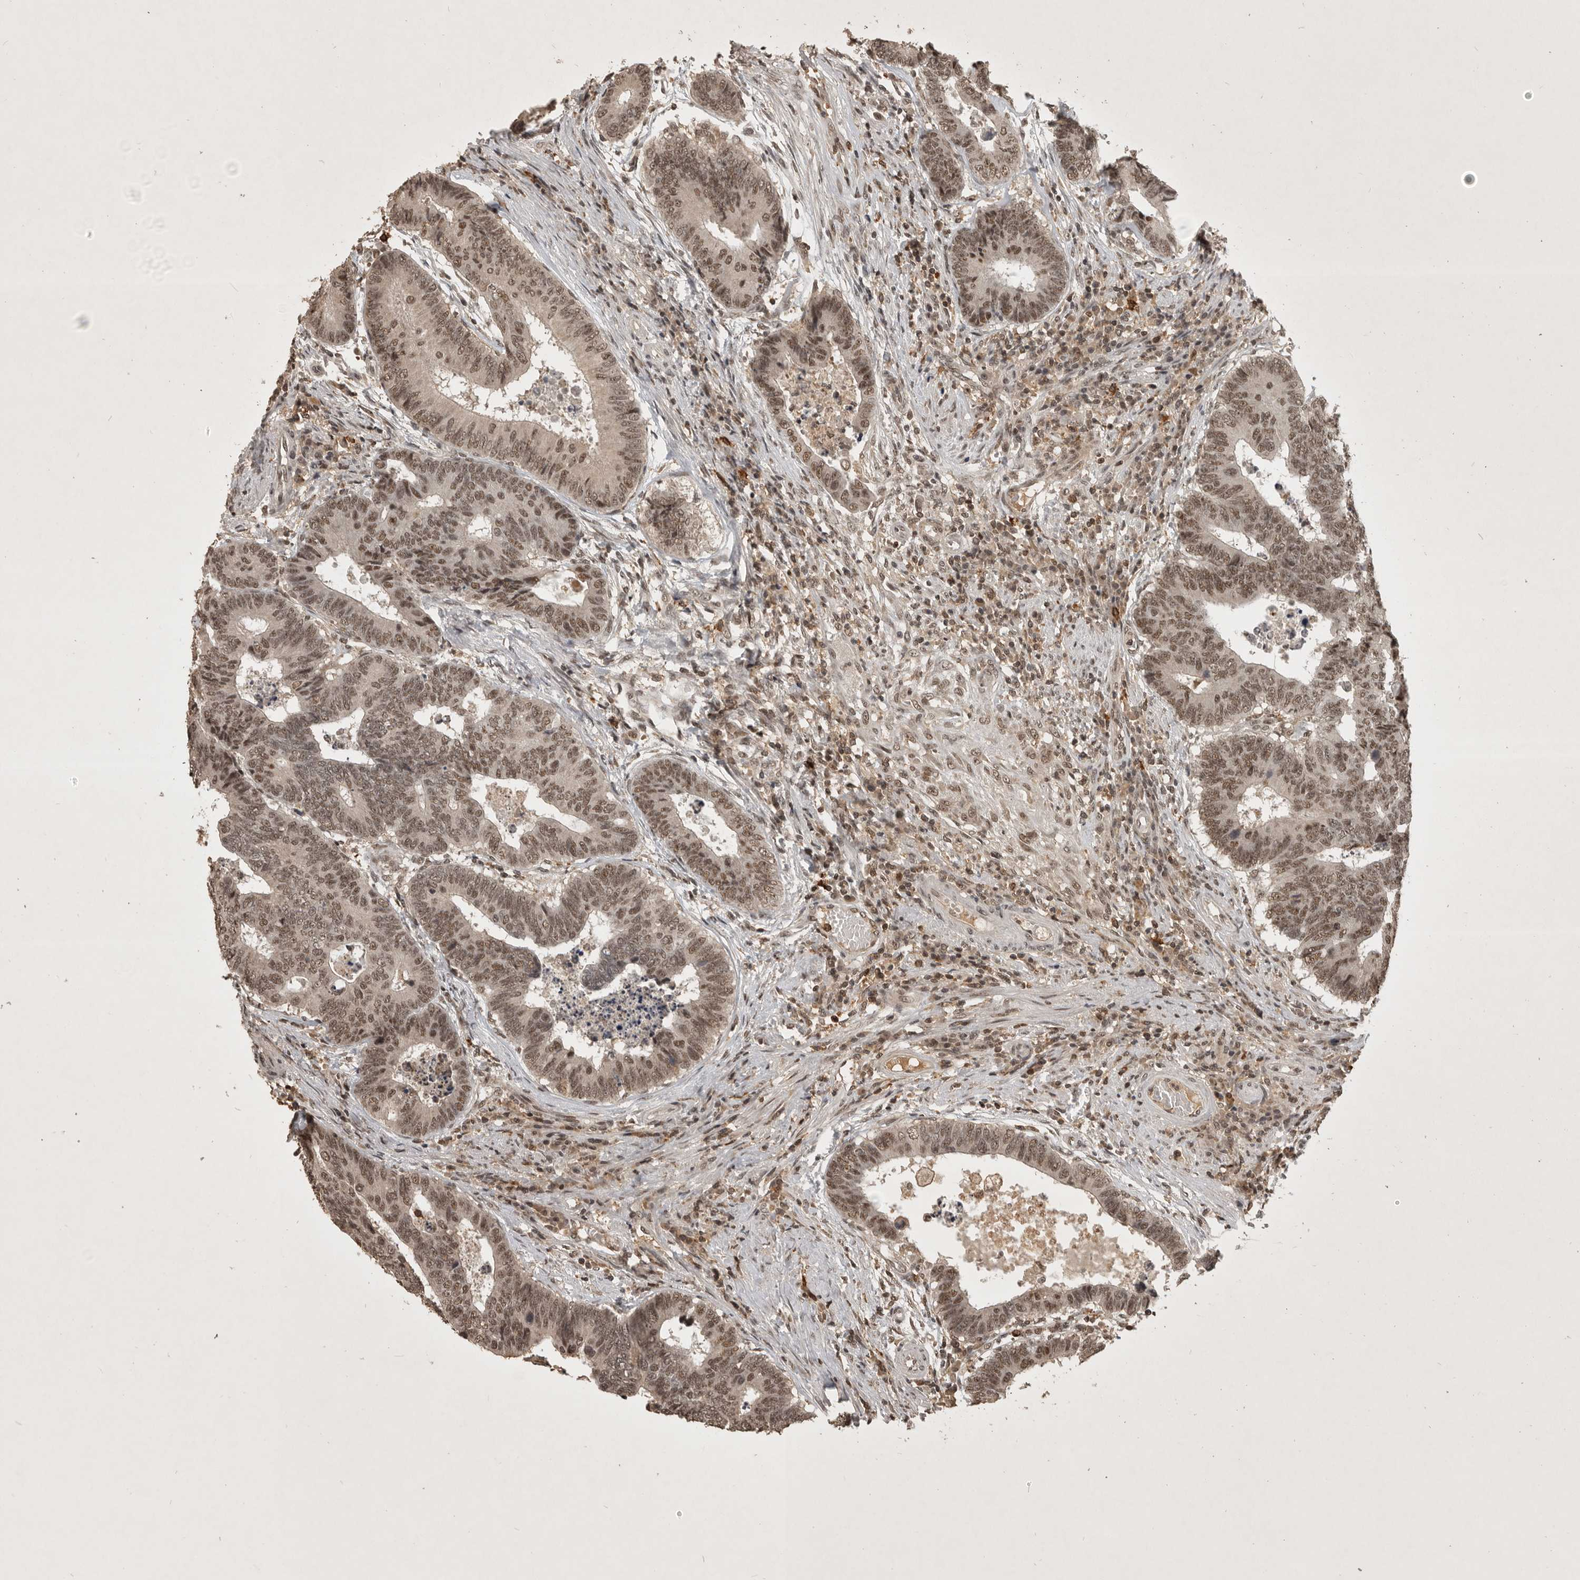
{"staining": {"intensity": "moderate", "quantity": ">75%", "location": "nuclear"}, "tissue": "colorectal cancer", "cell_type": "Tumor cells", "image_type": "cancer", "snomed": [{"axis": "morphology", "description": "Adenocarcinoma, NOS"}, {"axis": "topography", "description": "Rectum"}], "caption": "Human colorectal cancer (adenocarcinoma) stained with a brown dye shows moderate nuclear positive staining in about >75% of tumor cells.", "gene": "CBLL1", "patient": {"sex": "male", "age": 84}}